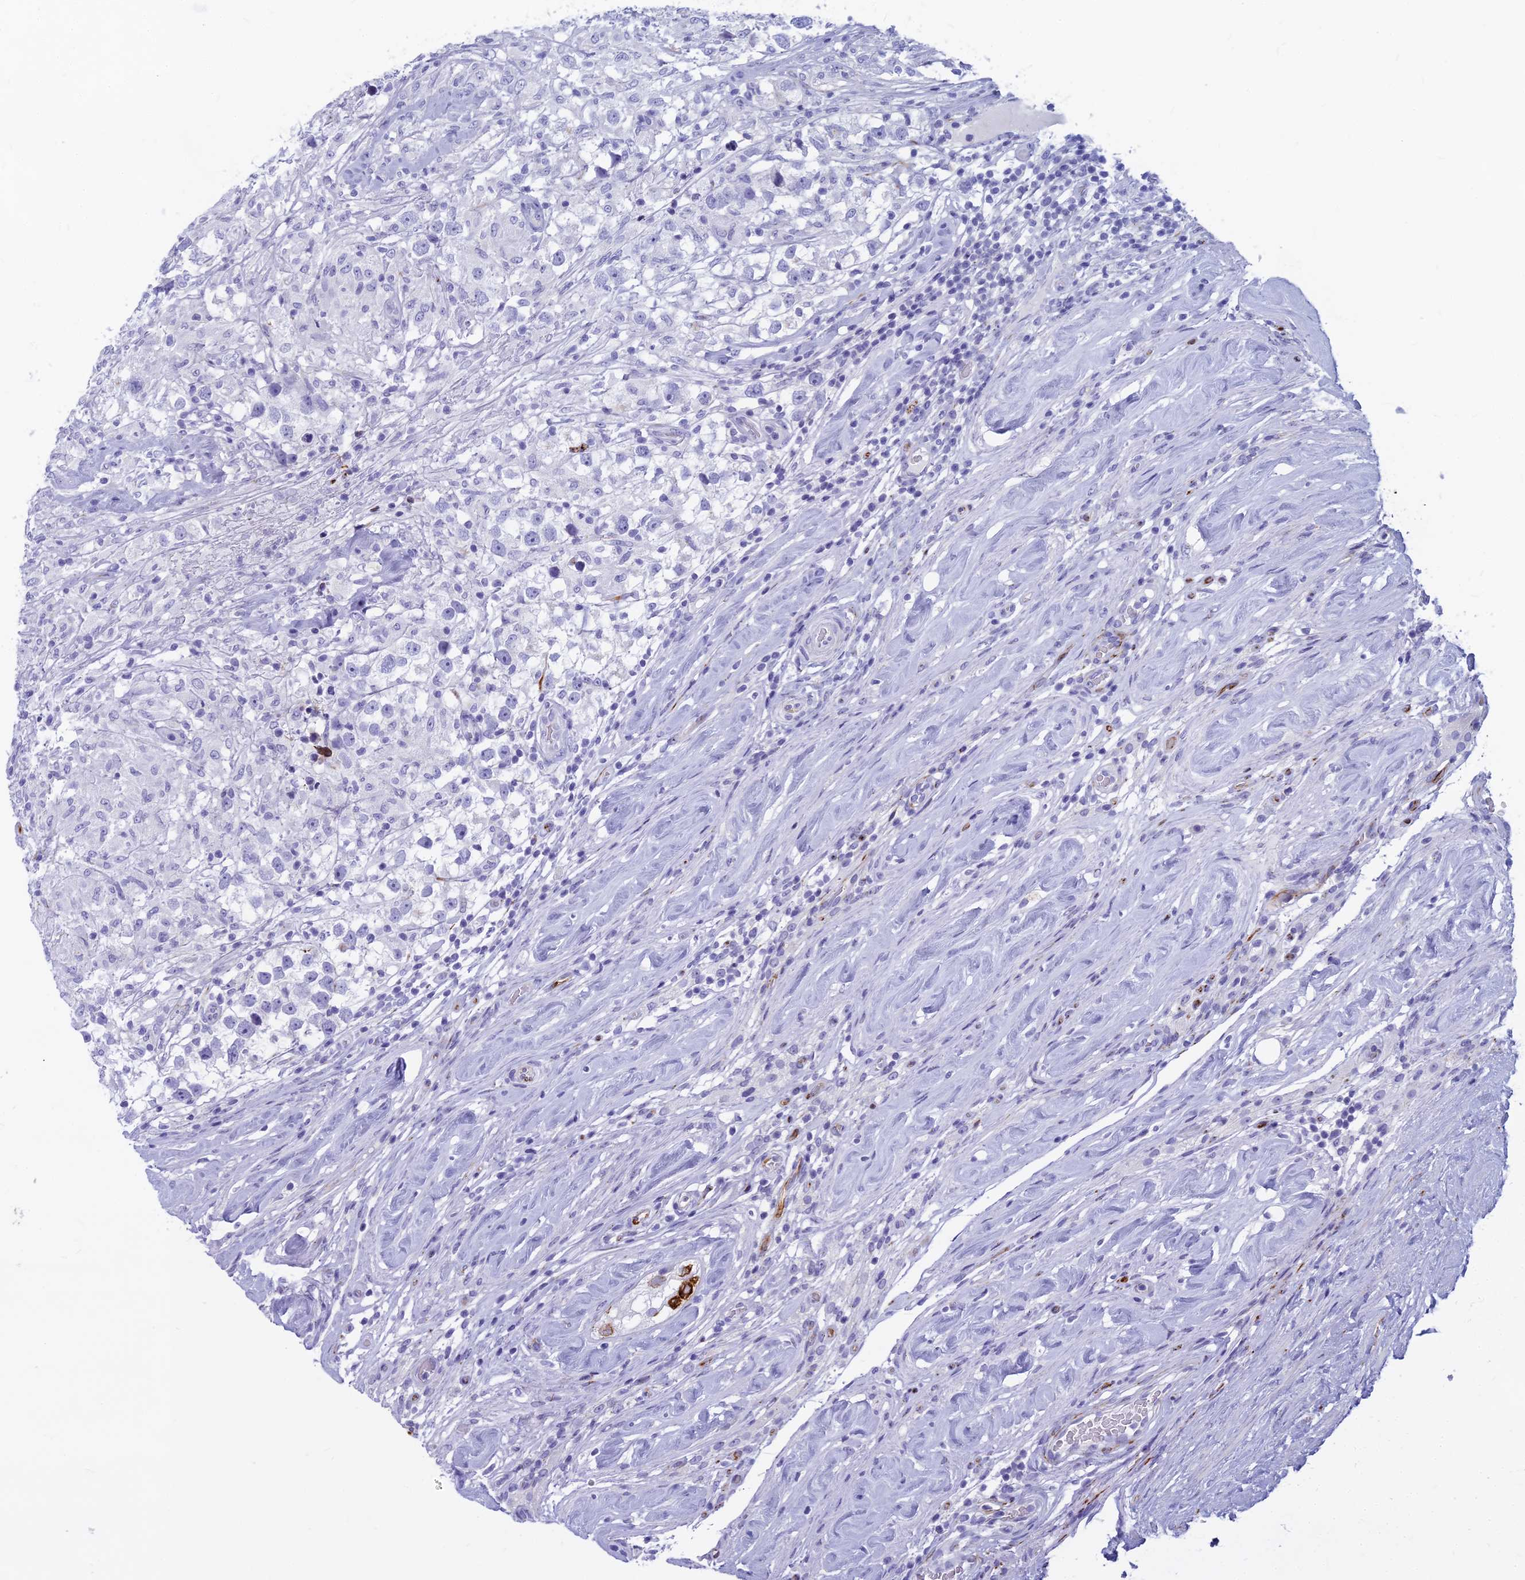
{"staining": {"intensity": "negative", "quantity": "none", "location": "none"}, "tissue": "testis cancer", "cell_type": "Tumor cells", "image_type": "cancer", "snomed": [{"axis": "morphology", "description": "Seminoma, NOS"}, {"axis": "topography", "description": "Testis"}], "caption": "DAB (3,3'-diaminobenzidine) immunohistochemical staining of human seminoma (testis) shows no significant expression in tumor cells. (DAB (3,3'-diaminobenzidine) immunohistochemistry with hematoxylin counter stain).", "gene": "EVI2A", "patient": {"sex": "male", "age": 46}}